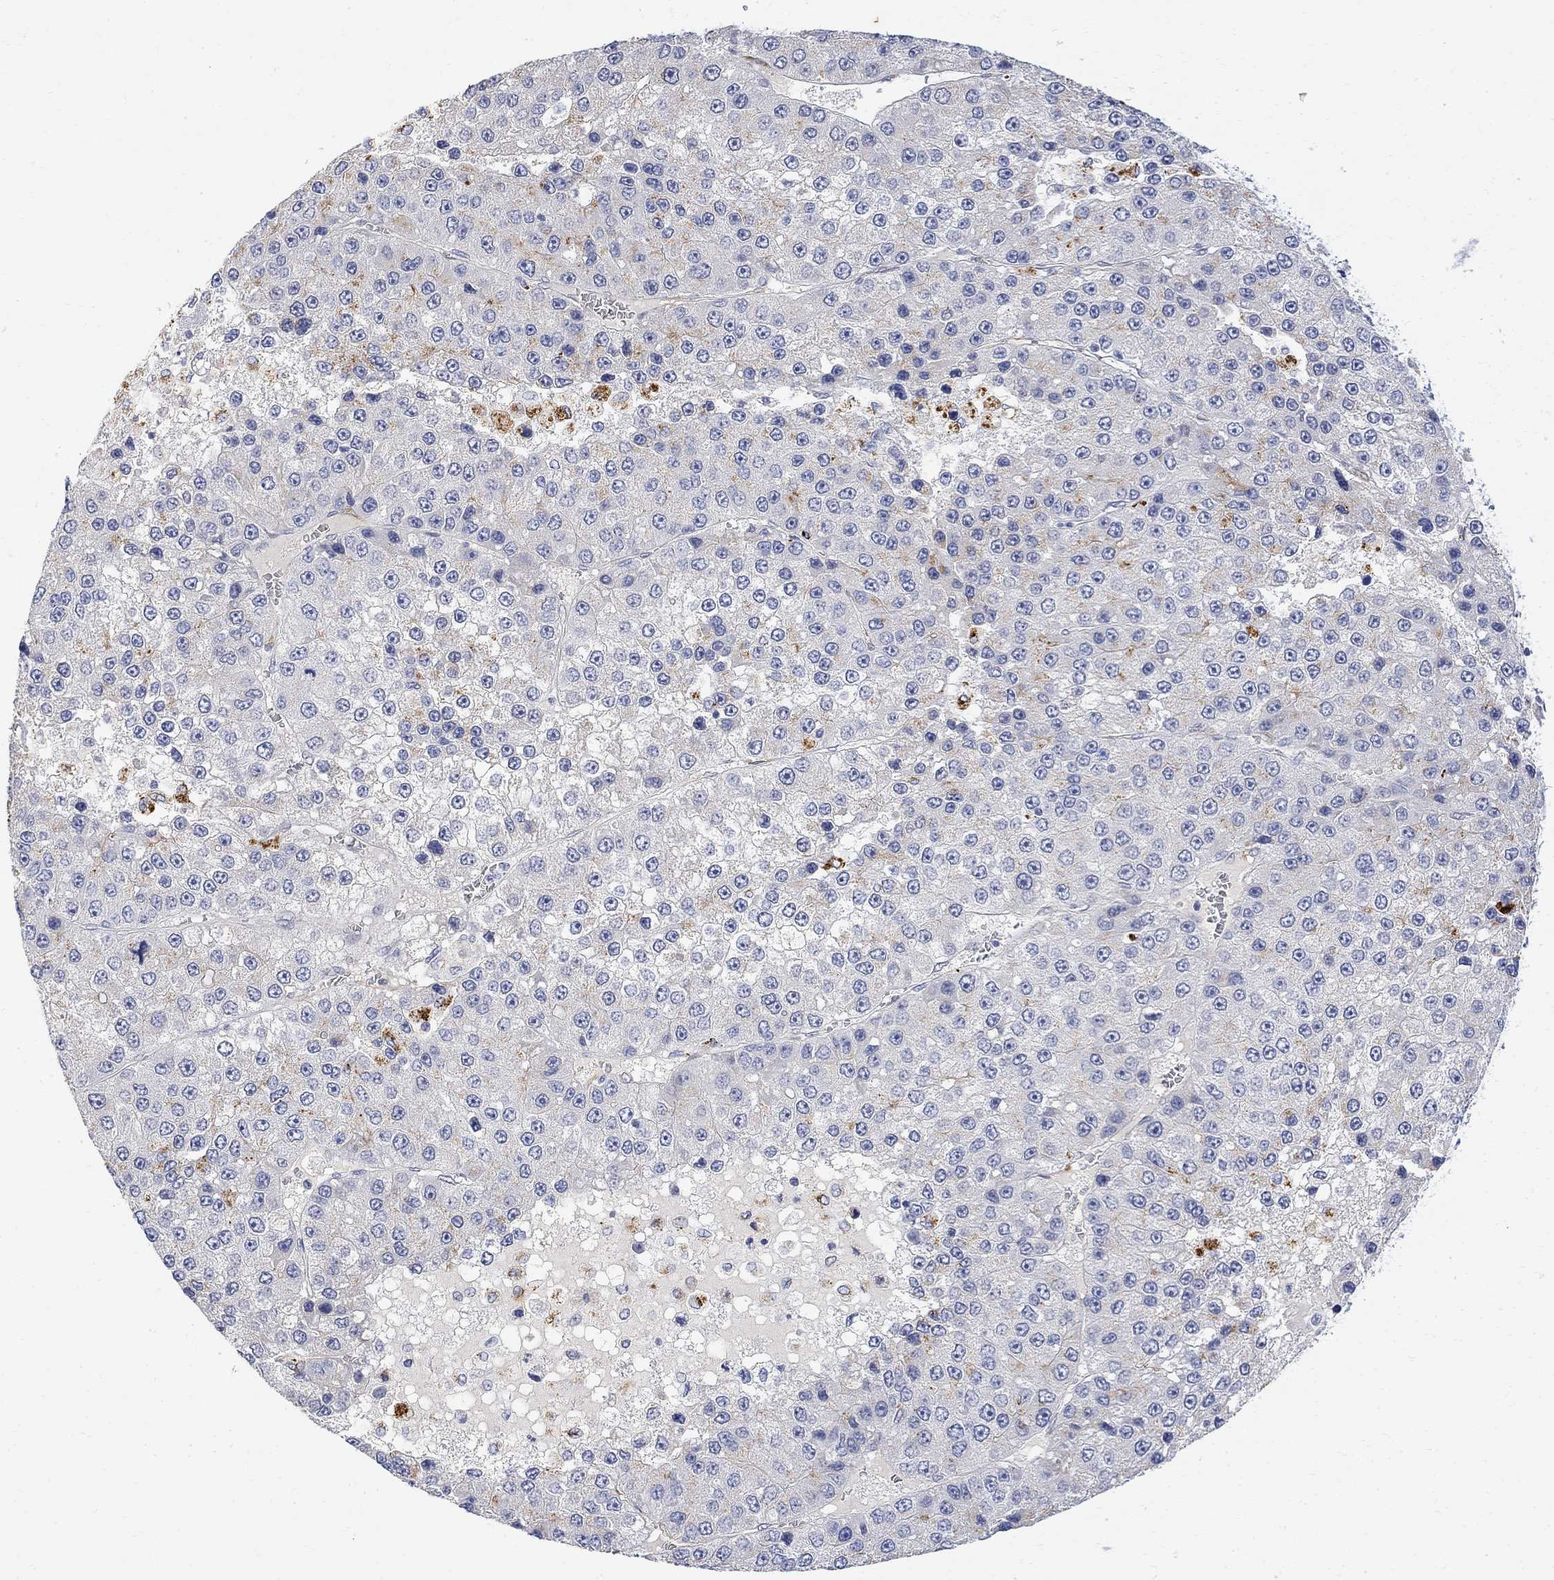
{"staining": {"intensity": "negative", "quantity": "none", "location": "none"}, "tissue": "liver cancer", "cell_type": "Tumor cells", "image_type": "cancer", "snomed": [{"axis": "morphology", "description": "Carcinoma, Hepatocellular, NOS"}, {"axis": "topography", "description": "Liver"}], "caption": "Immunohistochemistry histopathology image of human liver hepatocellular carcinoma stained for a protein (brown), which exhibits no positivity in tumor cells.", "gene": "FNDC5", "patient": {"sex": "female", "age": 73}}